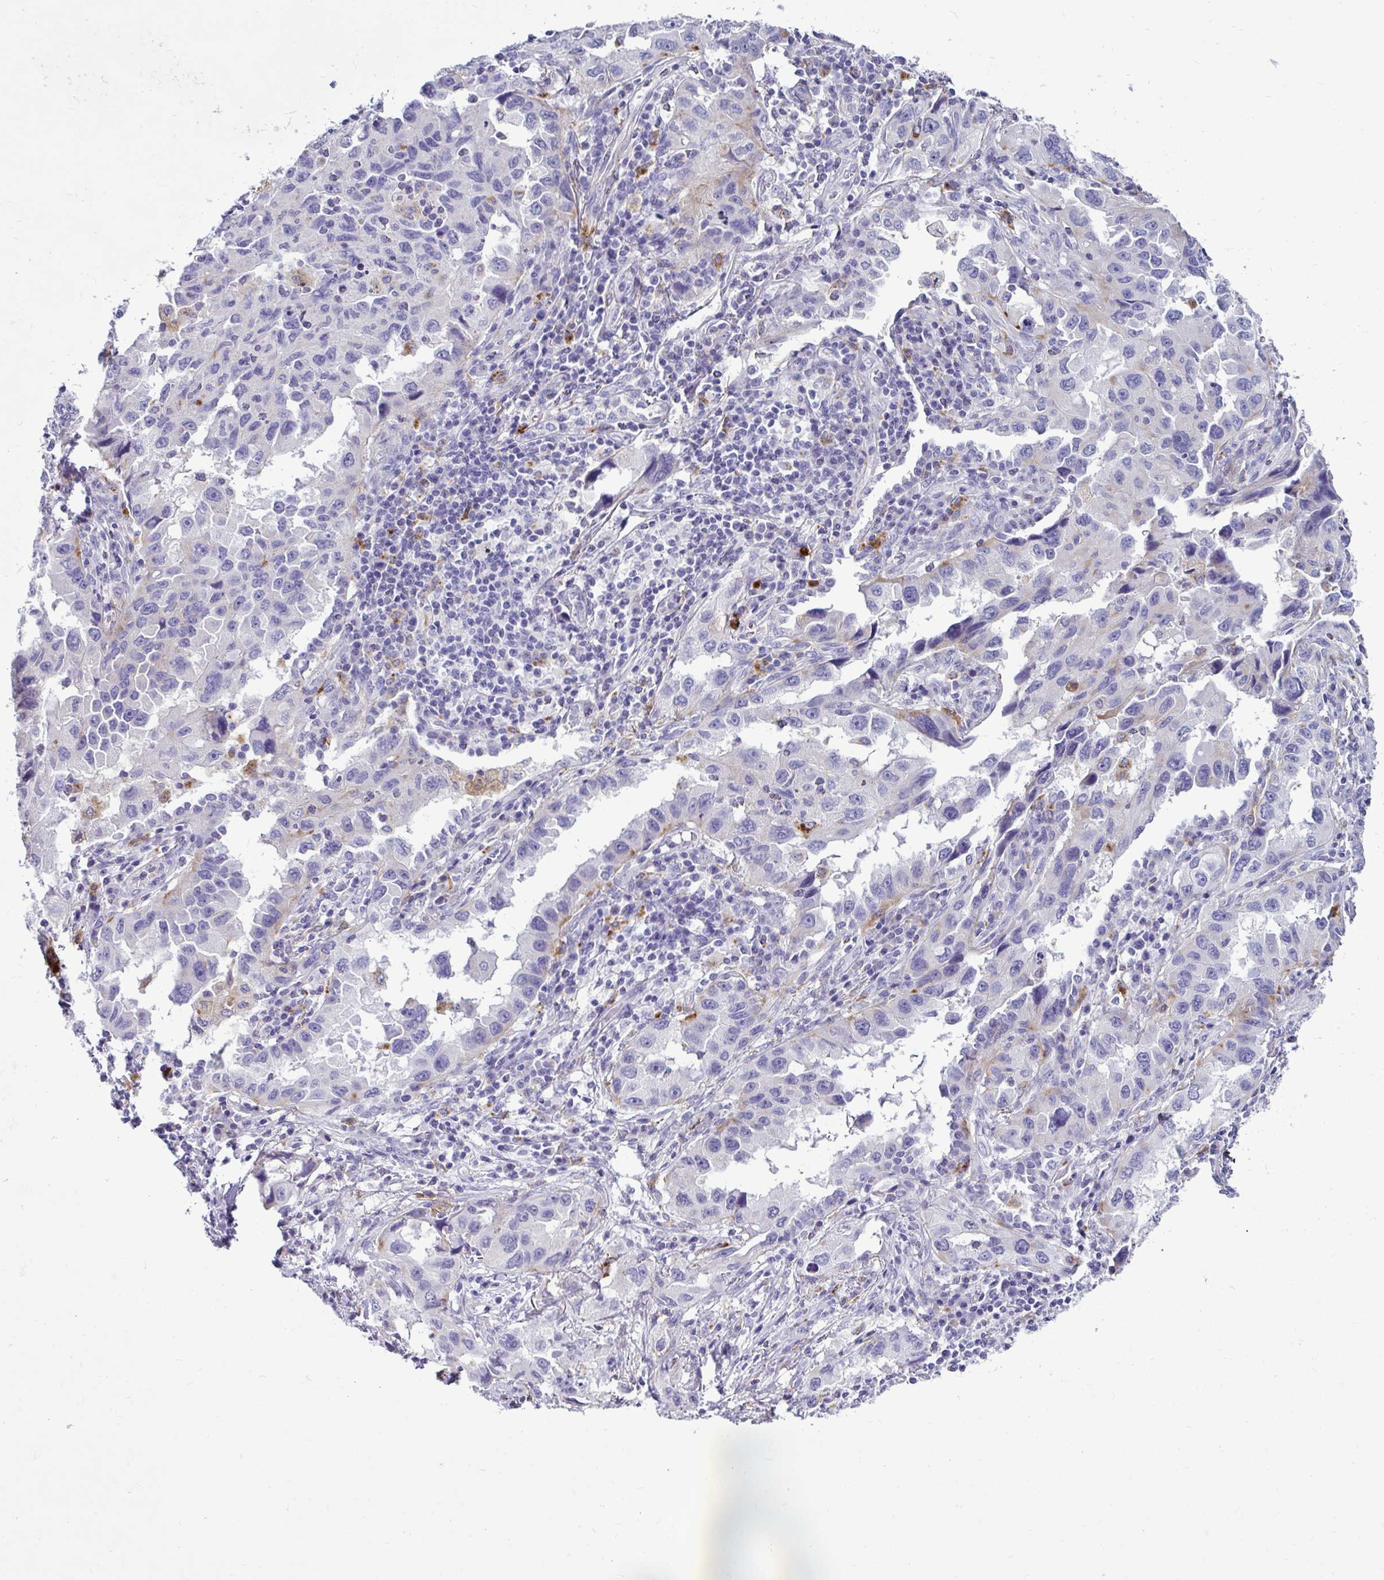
{"staining": {"intensity": "negative", "quantity": "none", "location": "none"}, "tissue": "lung cancer", "cell_type": "Tumor cells", "image_type": "cancer", "snomed": [{"axis": "morphology", "description": "Adenocarcinoma, NOS"}, {"axis": "topography", "description": "Lung"}], "caption": "IHC histopathology image of neoplastic tissue: lung cancer stained with DAB exhibits no significant protein expression in tumor cells. Nuclei are stained in blue.", "gene": "CTSZ", "patient": {"sex": "female", "age": 73}}